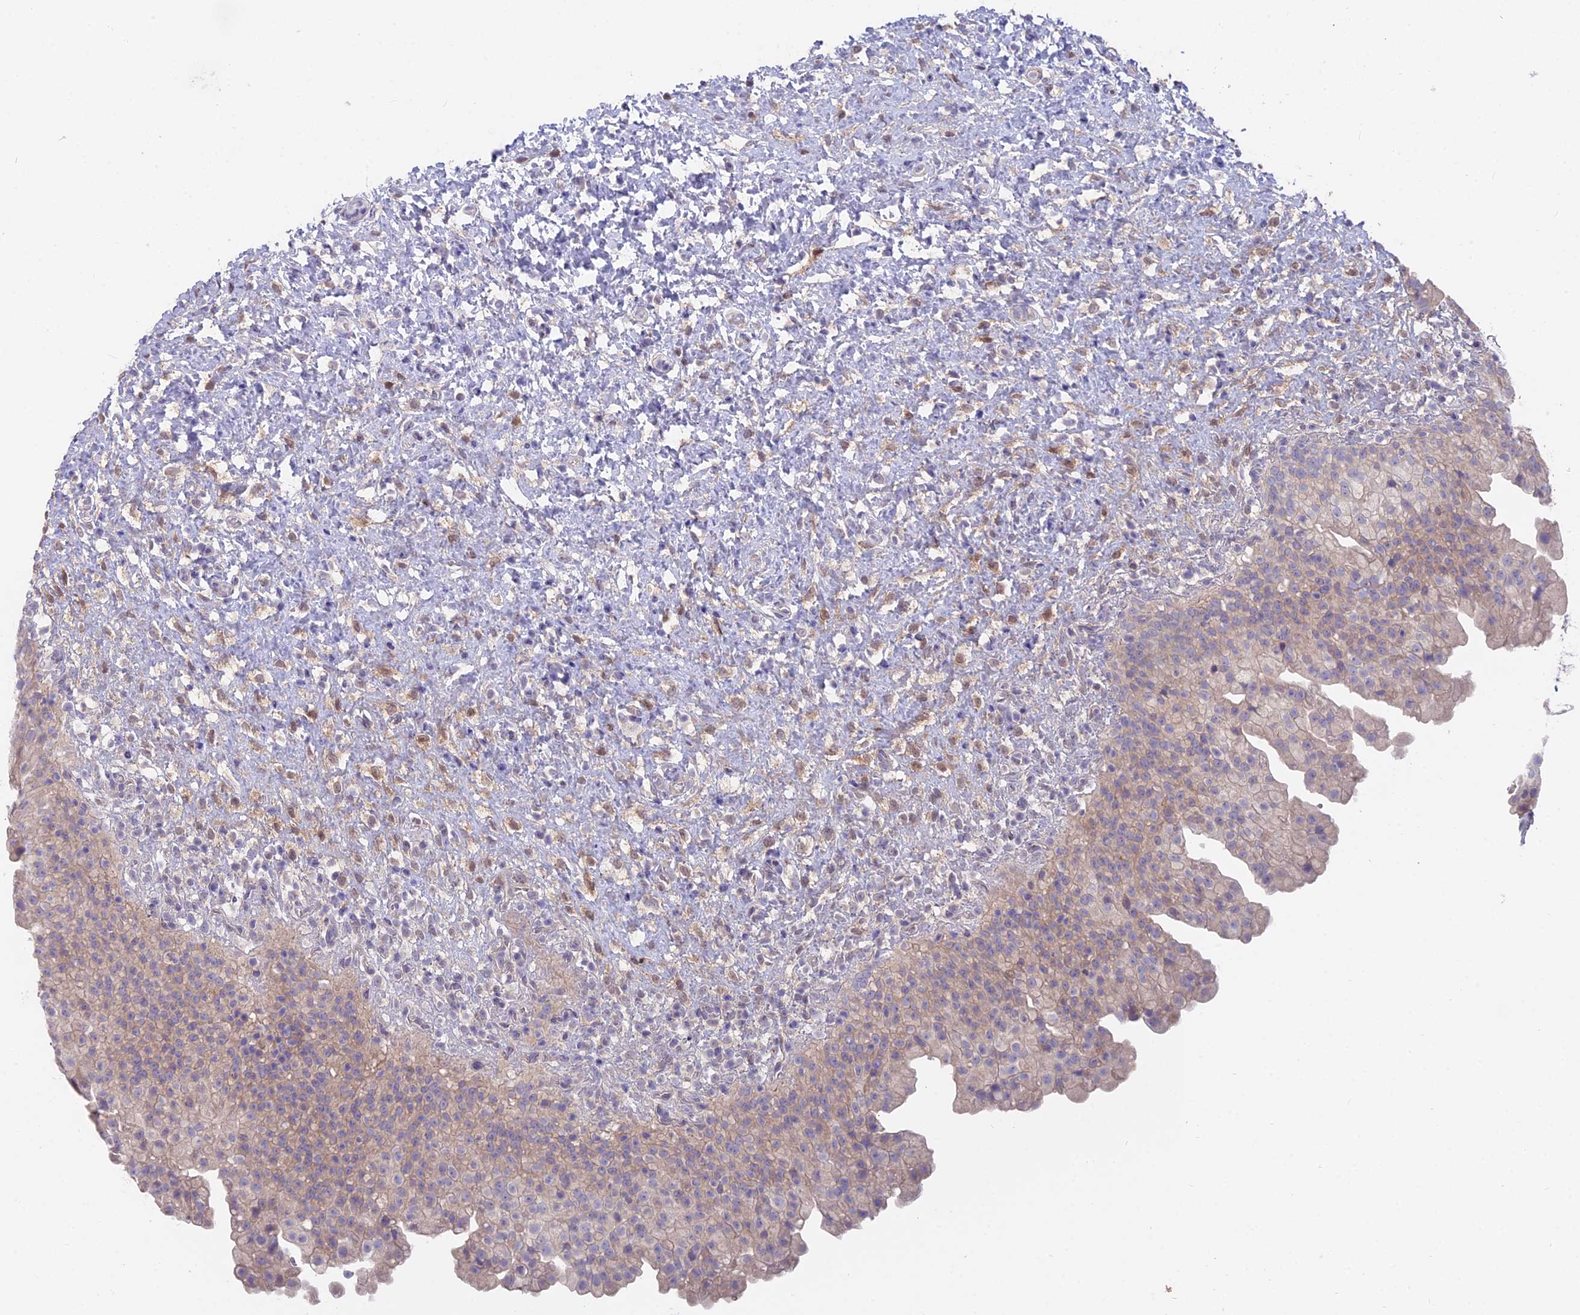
{"staining": {"intensity": "weak", "quantity": "<25%", "location": "cytoplasmic/membranous"}, "tissue": "urinary bladder", "cell_type": "Urothelial cells", "image_type": "normal", "snomed": [{"axis": "morphology", "description": "Normal tissue, NOS"}, {"axis": "topography", "description": "Urinary bladder"}], "caption": "Immunohistochemical staining of normal human urinary bladder exhibits no significant positivity in urothelial cells. The staining was performed using DAB to visualize the protein expression in brown, while the nuclei were stained in blue with hematoxylin (Magnification: 20x).", "gene": "FAM168B", "patient": {"sex": "female", "age": 27}}